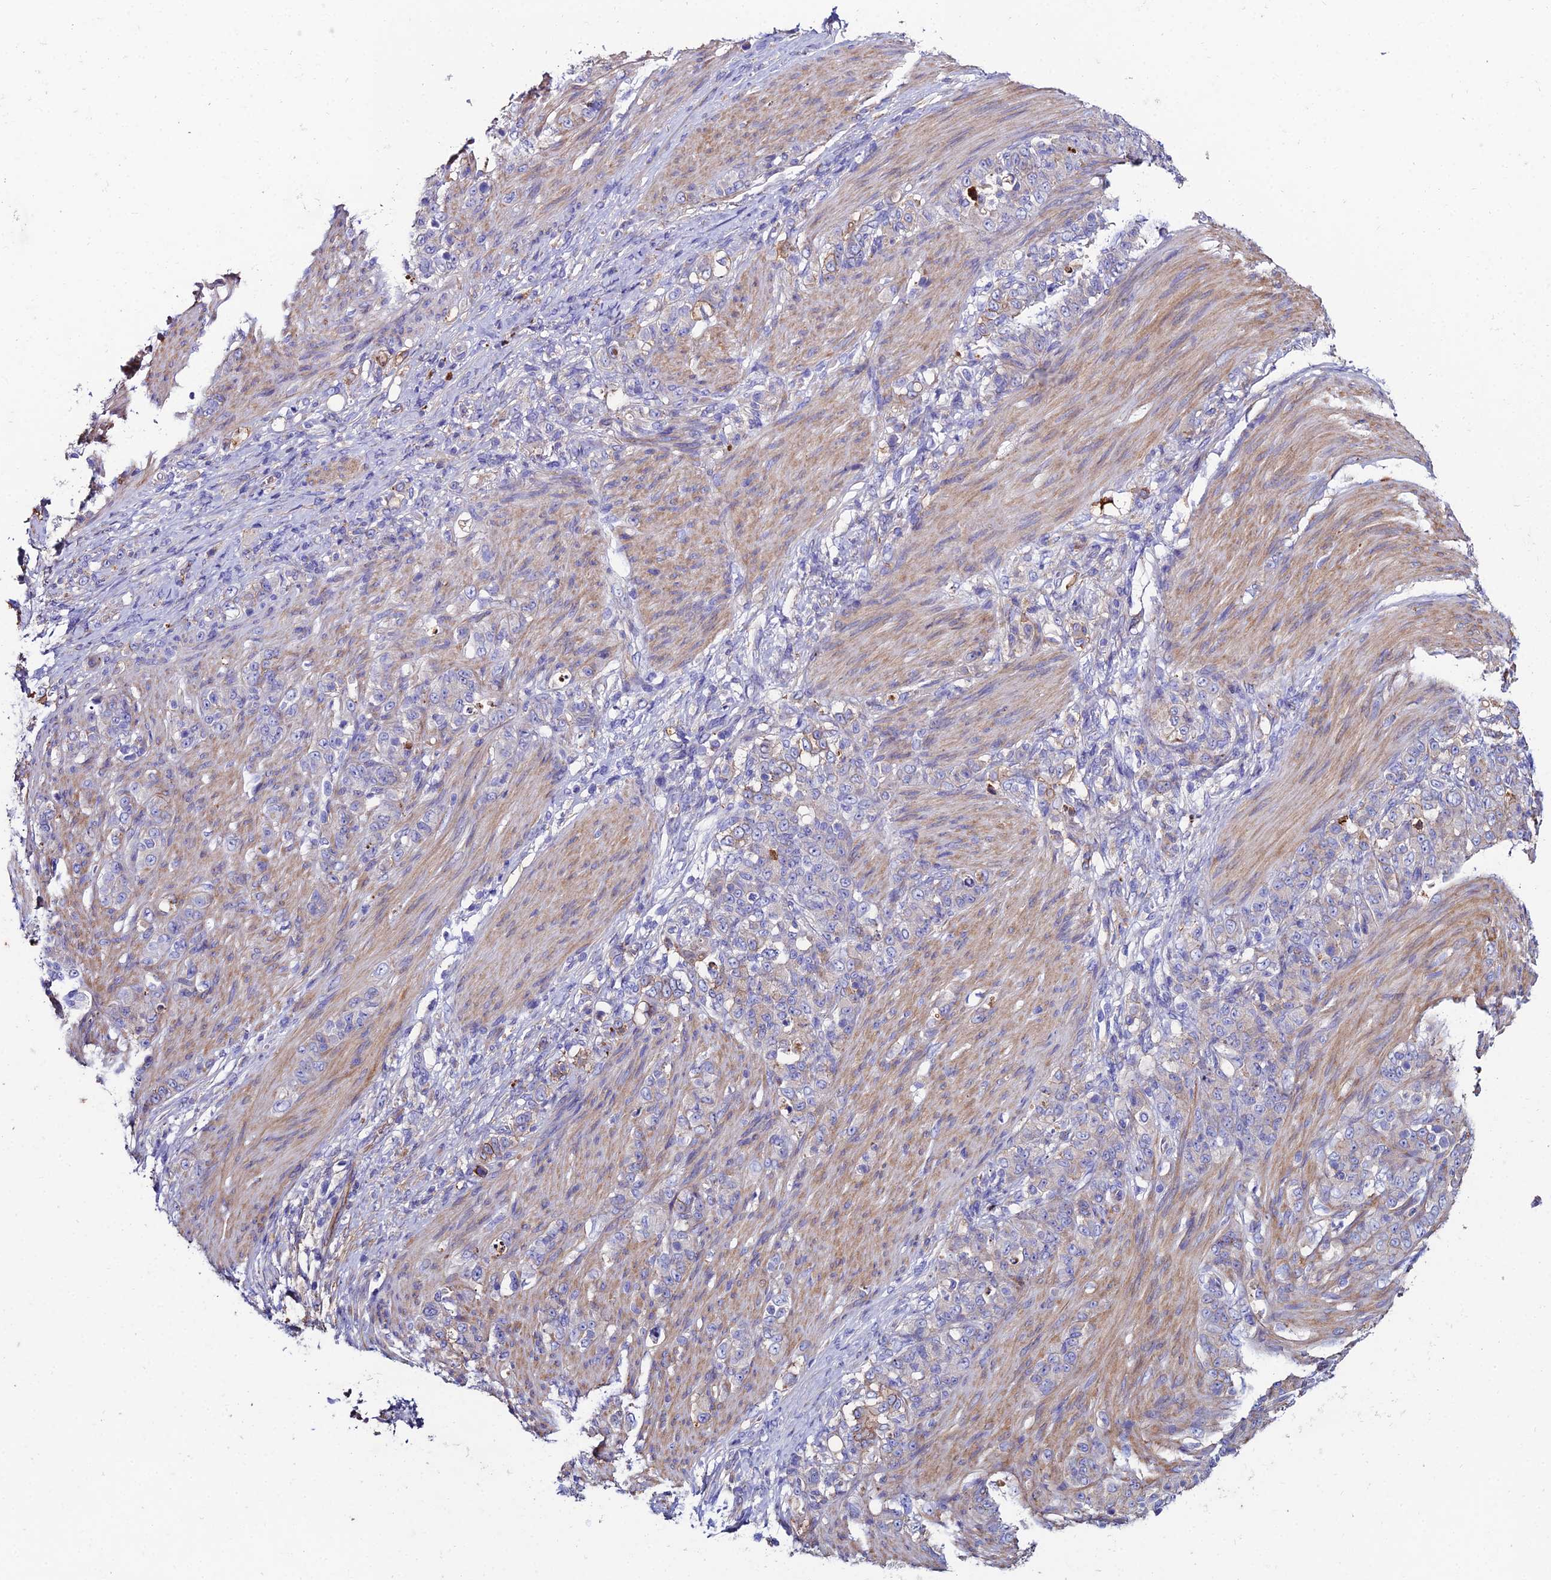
{"staining": {"intensity": "weak", "quantity": "<25%", "location": "cytoplasmic/membranous"}, "tissue": "stomach cancer", "cell_type": "Tumor cells", "image_type": "cancer", "snomed": [{"axis": "morphology", "description": "Adenocarcinoma, NOS"}, {"axis": "topography", "description": "Stomach"}], "caption": "DAB (3,3'-diaminobenzidine) immunohistochemical staining of adenocarcinoma (stomach) displays no significant positivity in tumor cells.", "gene": "C6", "patient": {"sex": "female", "age": 79}}